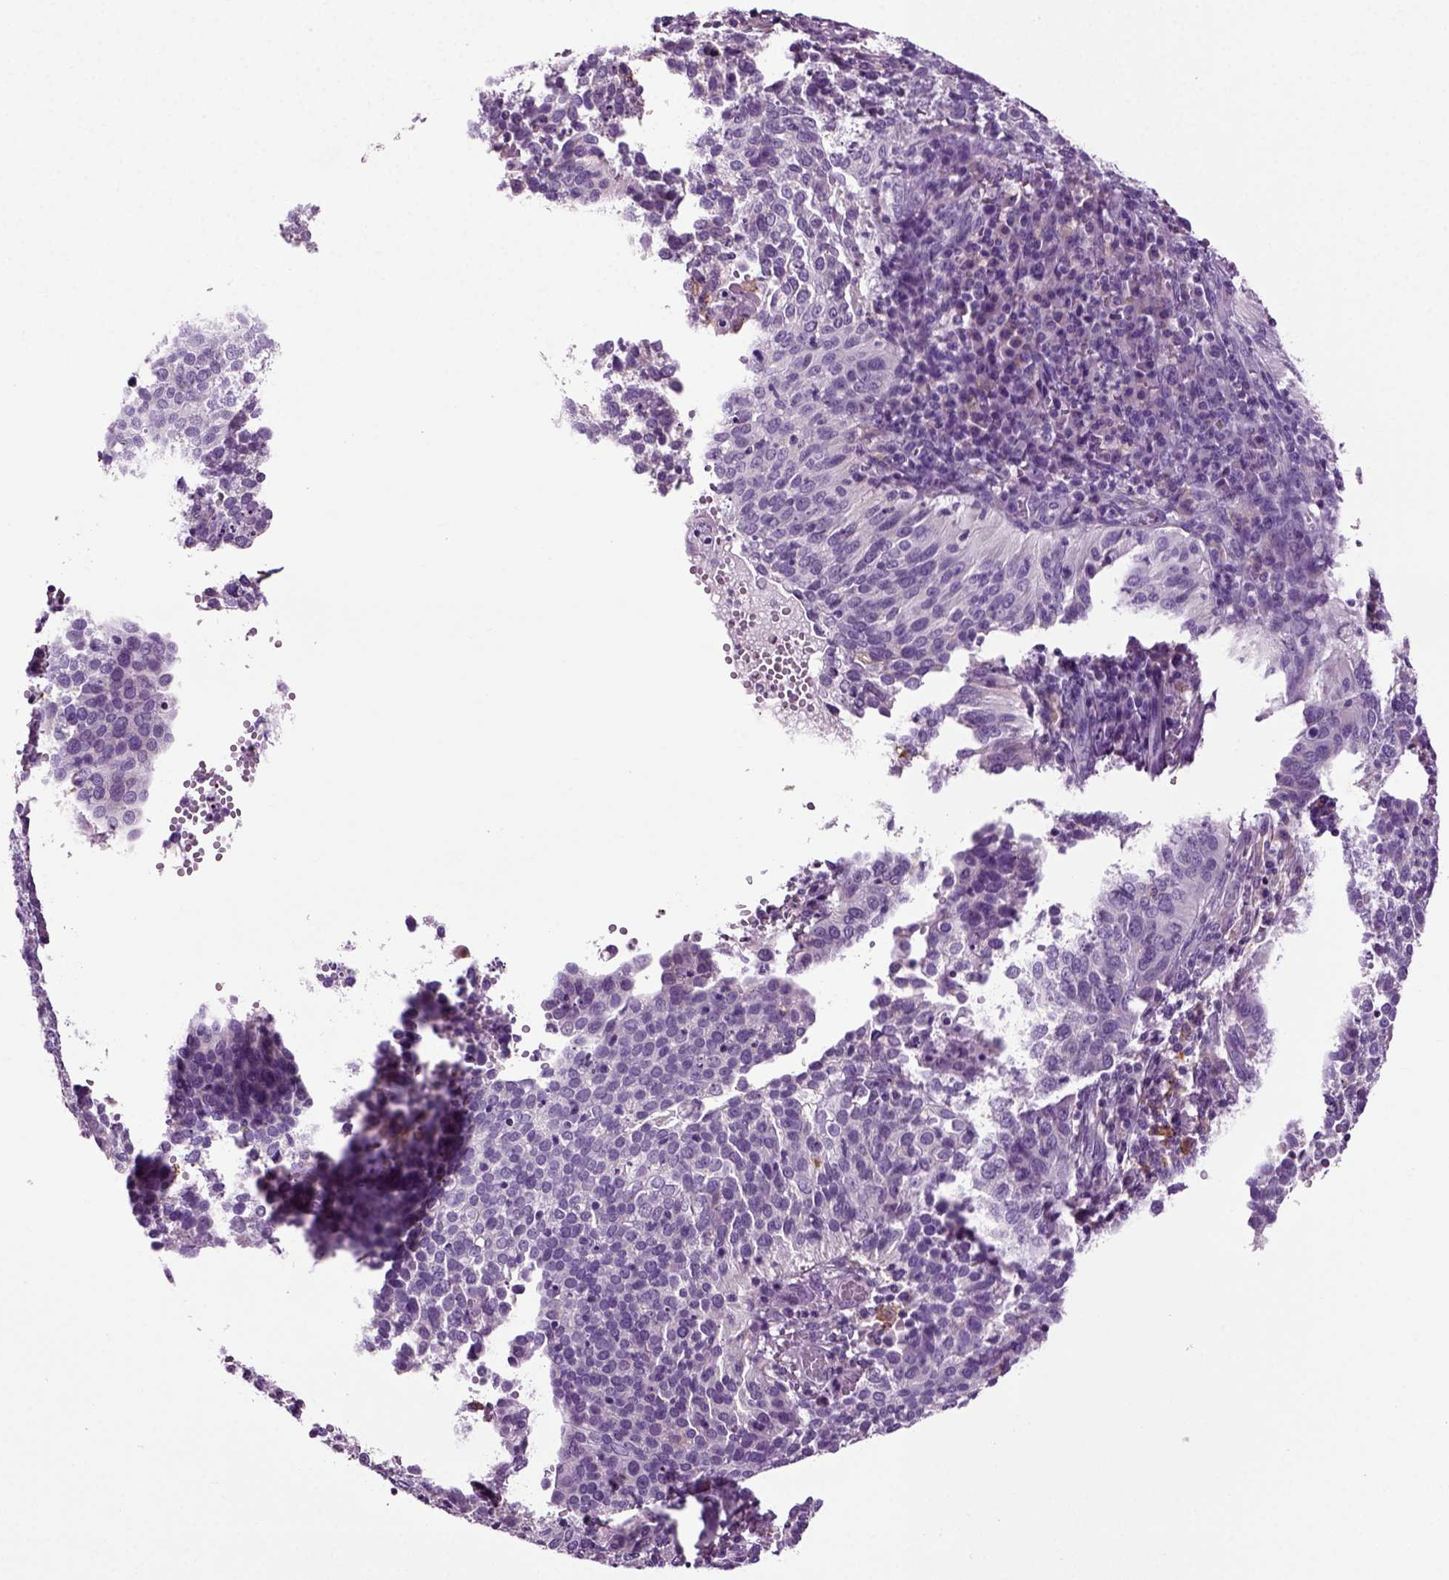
{"staining": {"intensity": "negative", "quantity": "none", "location": "none"}, "tissue": "cervical cancer", "cell_type": "Tumor cells", "image_type": "cancer", "snomed": [{"axis": "morphology", "description": "Squamous cell carcinoma, NOS"}, {"axis": "topography", "description": "Cervix"}], "caption": "Protein analysis of cervical cancer shows no significant expression in tumor cells. (Brightfield microscopy of DAB IHC at high magnification).", "gene": "DNAH10", "patient": {"sex": "female", "age": 39}}